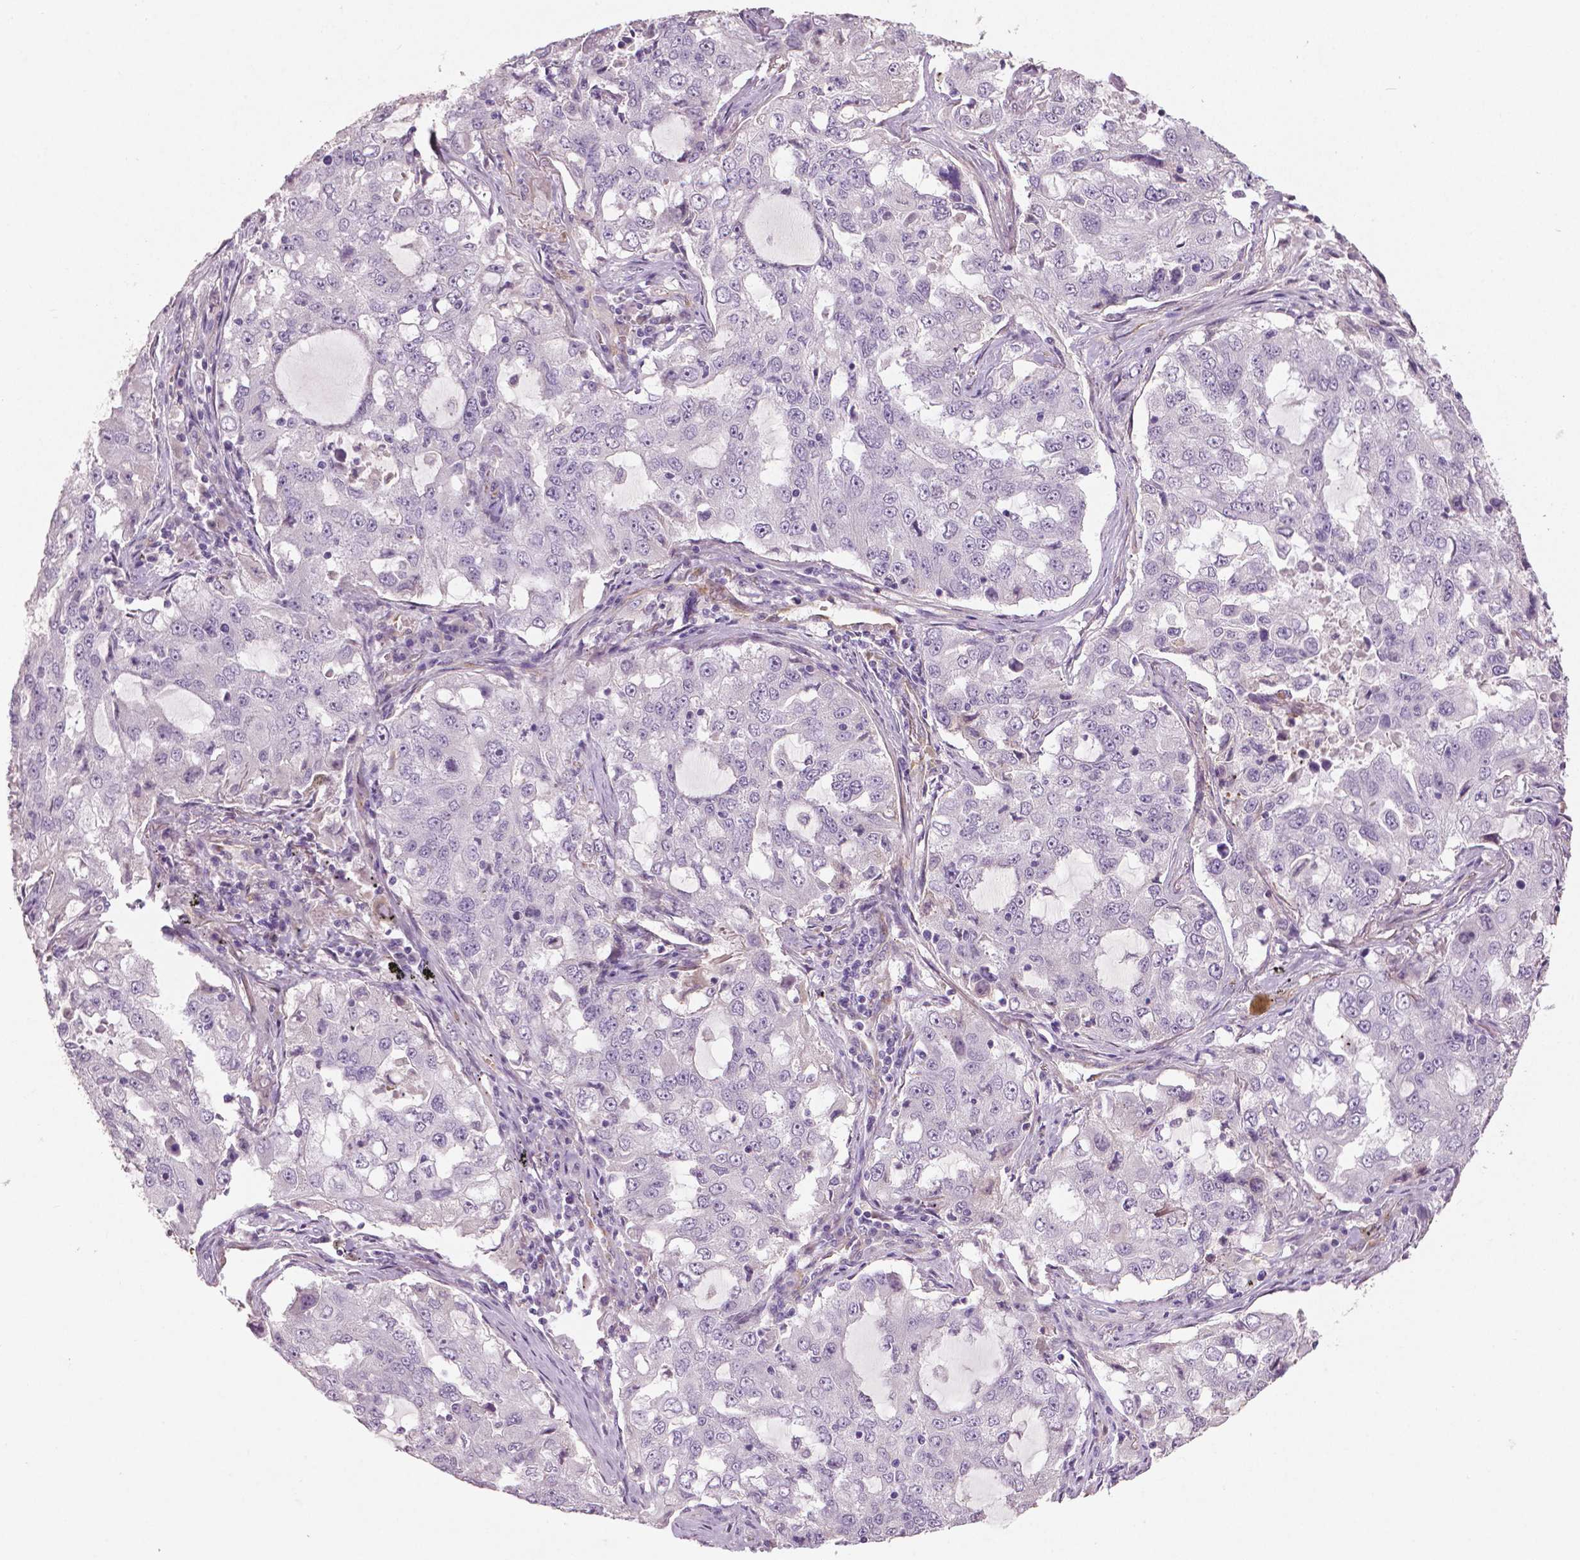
{"staining": {"intensity": "negative", "quantity": "none", "location": "none"}, "tissue": "lung cancer", "cell_type": "Tumor cells", "image_type": "cancer", "snomed": [{"axis": "morphology", "description": "Adenocarcinoma, NOS"}, {"axis": "topography", "description": "Lung"}], "caption": "Human lung cancer stained for a protein using IHC reveals no expression in tumor cells.", "gene": "FLT1", "patient": {"sex": "female", "age": 61}}